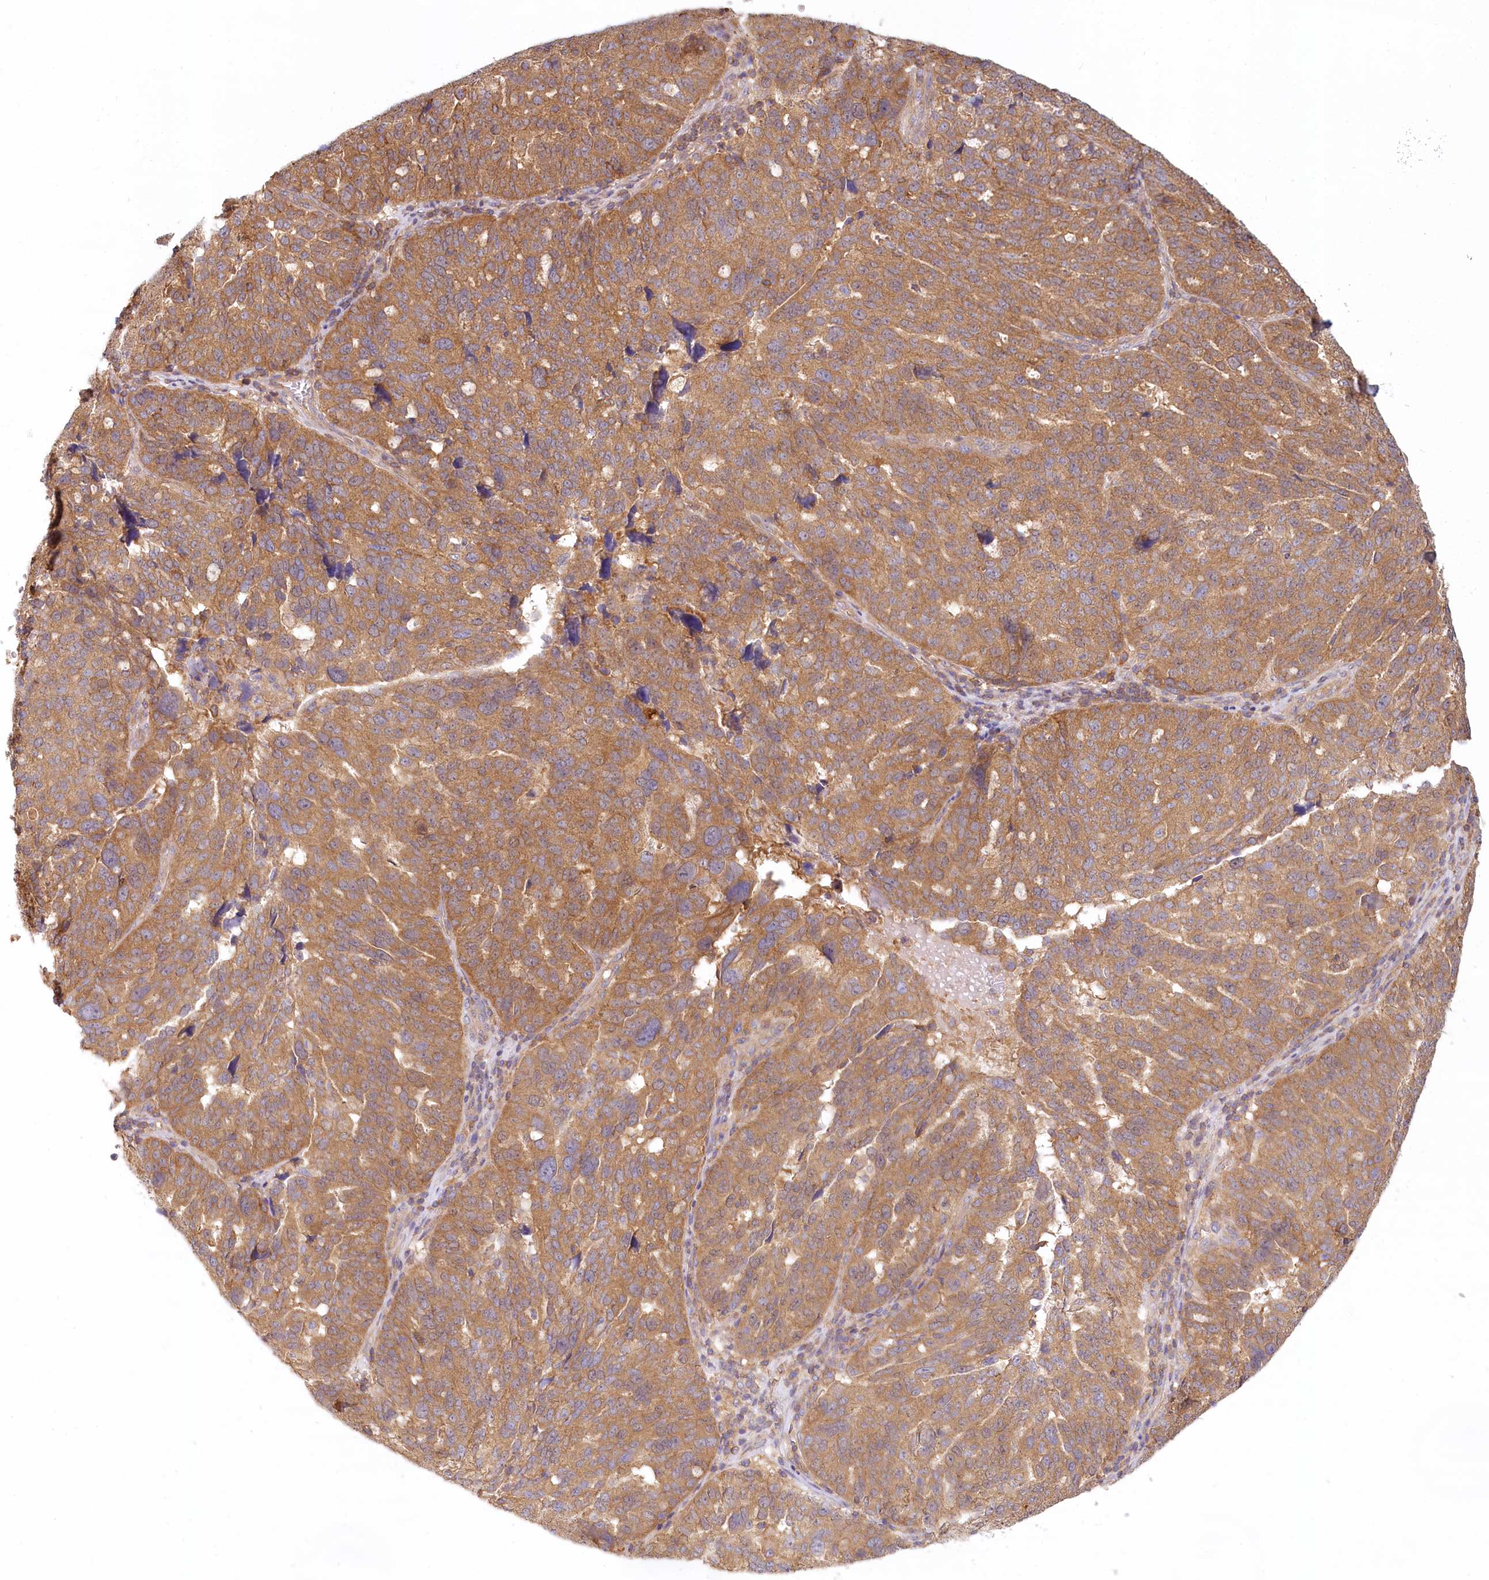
{"staining": {"intensity": "moderate", "quantity": ">75%", "location": "cytoplasmic/membranous"}, "tissue": "ovarian cancer", "cell_type": "Tumor cells", "image_type": "cancer", "snomed": [{"axis": "morphology", "description": "Cystadenocarcinoma, serous, NOS"}, {"axis": "topography", "description": "Ovary"}], "caption": "Immunohistochemistry of ovarian cancer displays medium levels of moderate cytoplasmic/membranous staining in approximately >75% of tumor cells.", "gene": "UMPS", "patient": {"sex": "female", "age": 59}}